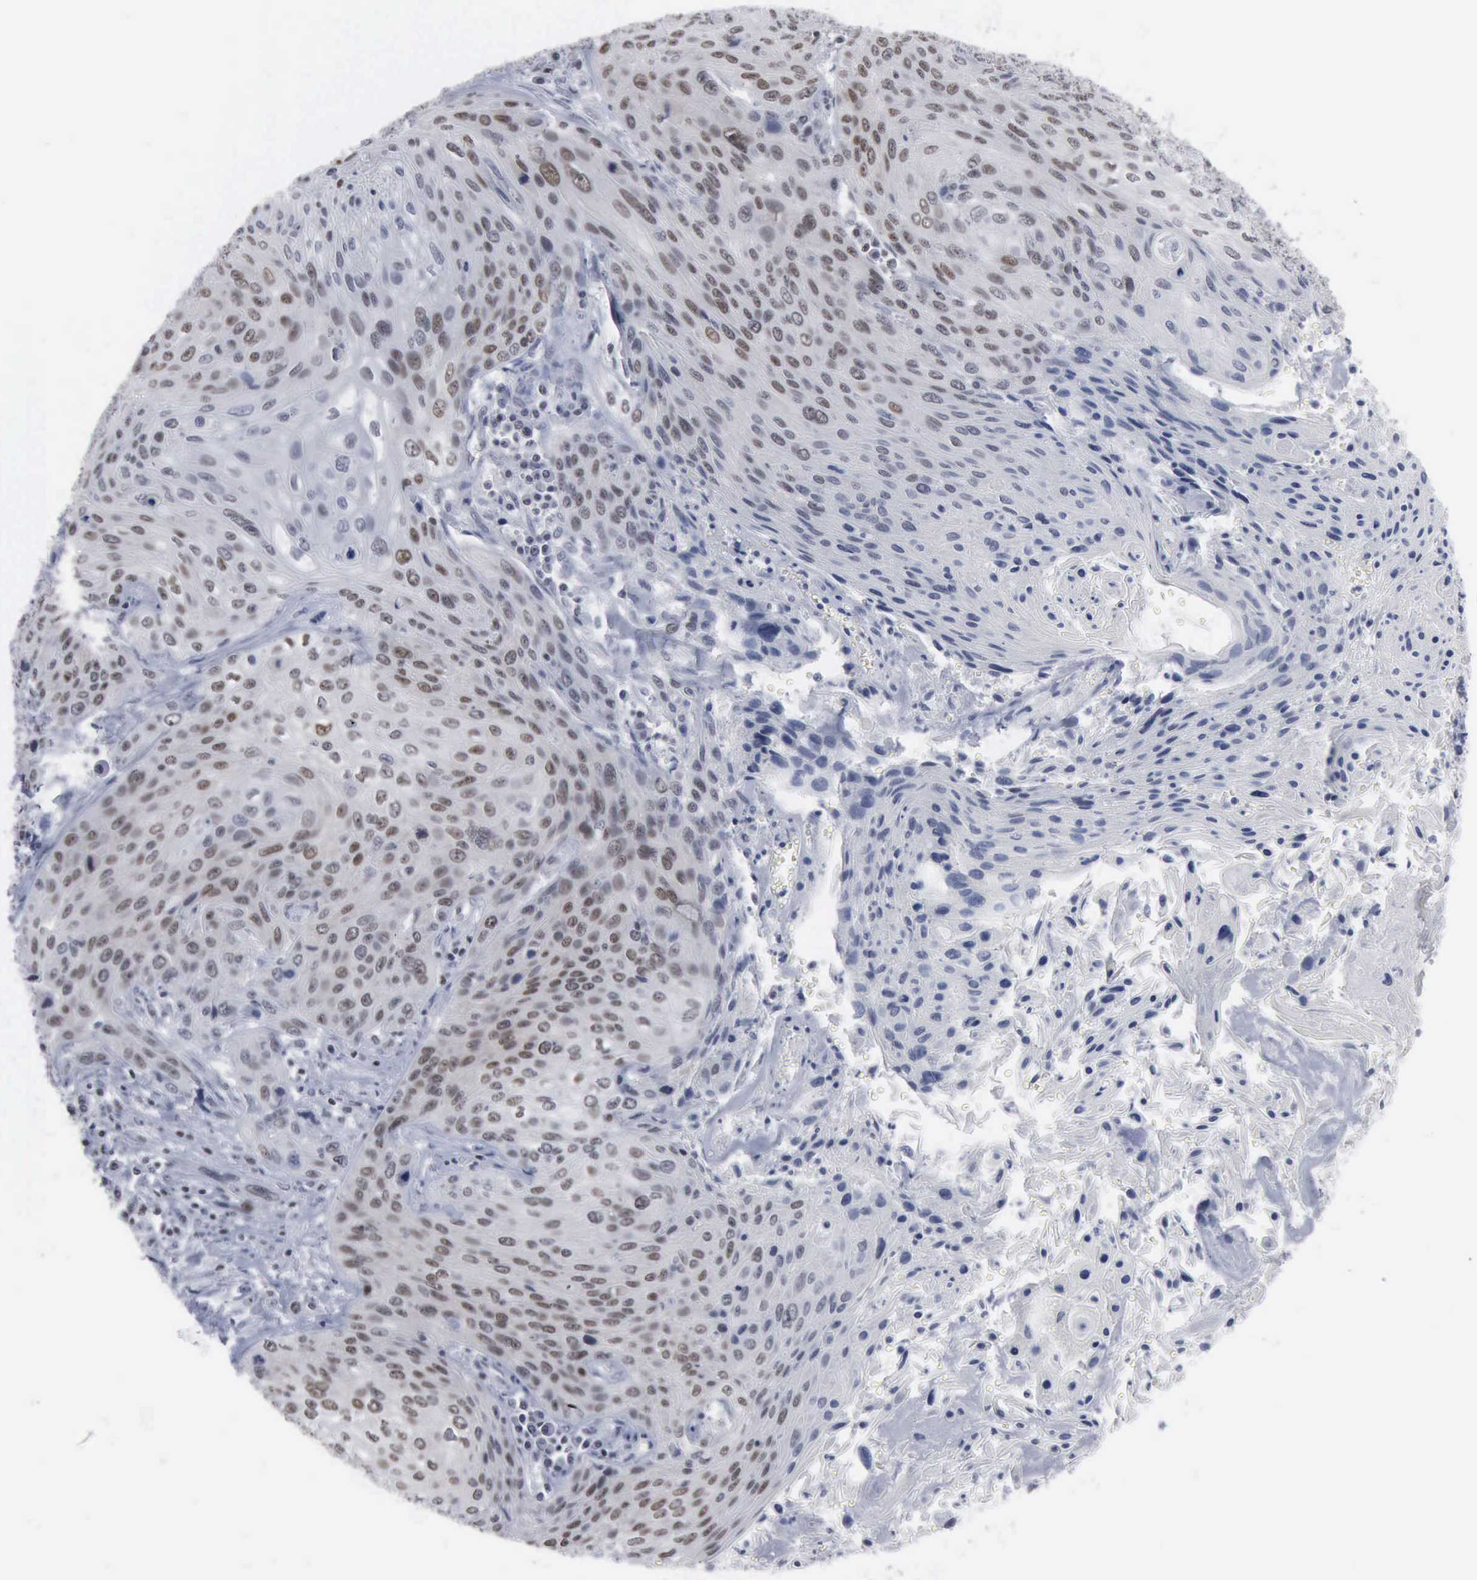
{"staining": {"intensity": "weak", "quantity": "25%-75%", "location": "nuclear"}, "tissue": "cervical cancer", "cell_type": "Tumor cells", "image_type": "cancer", "snomed": [{"axis": "morphology", "description": "Squamous cell carcinoma, NOS"}, {"axis": "topography", "description": "Cervix"}], "caption": "The immunohistochemical stain shows weak nuclear staining in tumor cells of cervical squamous cell carcinoma tissue.", "gene": "XPA", "patient": {"sex": "female", "age": 32}}